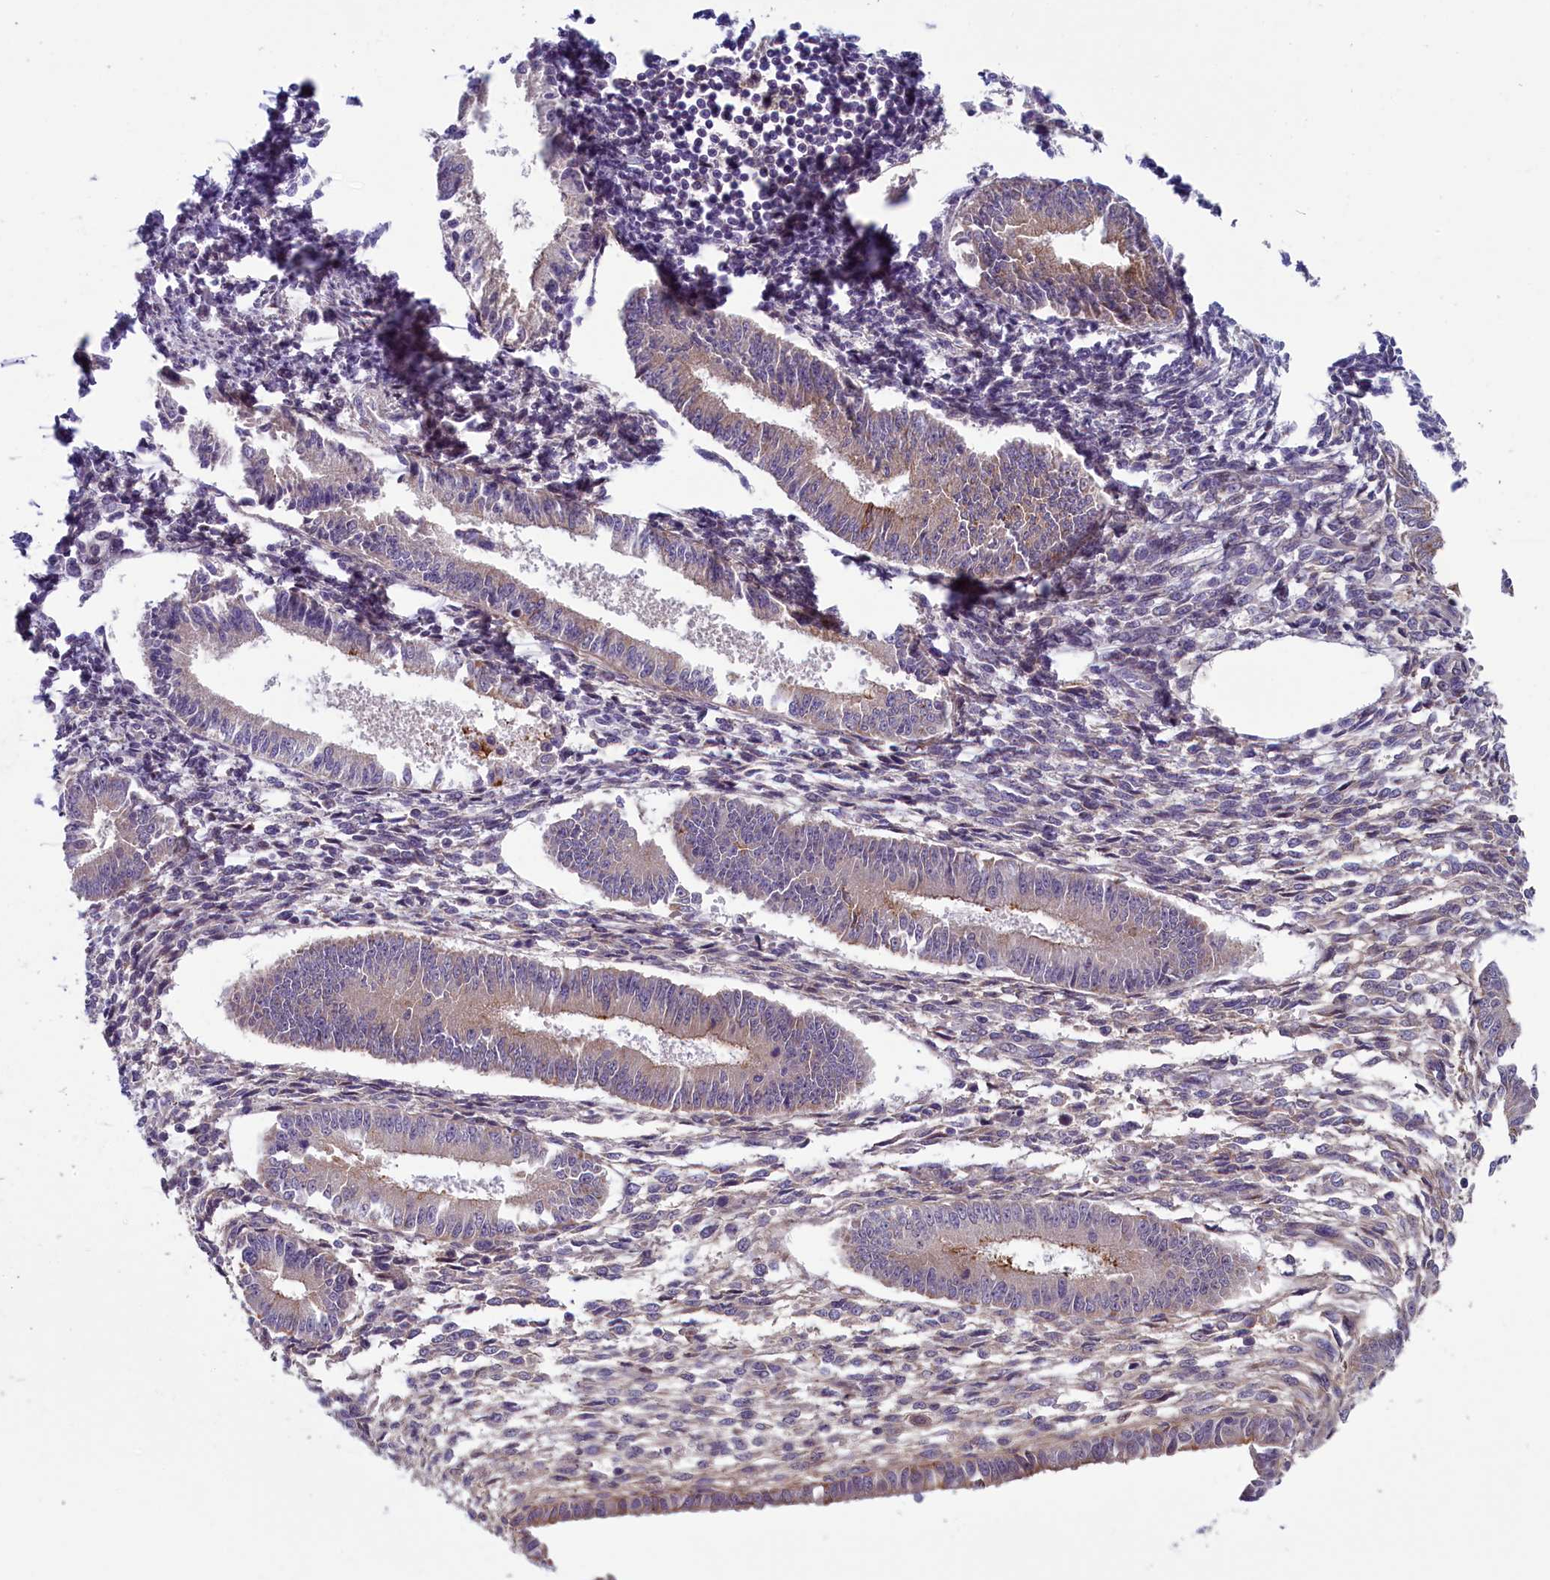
{"staining": {"intensity": "negative", "quantity": "none", "location": "none"}, "tissue": "endometrium", "cell_type": "Cells in endometrial stroma", "image_type": "normal", "snomed": [{"axis": "morphology", "description": "Normal tissue, NOS"}, {"axis": "topography", "description": "Uterus"}, {"axis": "topography", "description": "Endometrium"}], "caption": "Unremarkable endometrium was stained to show a protein in brown. There is no significant staining in cells in endometrial stroma.", "gene": "ANKRD39", "patient": {"sex": "female", "age": 48}}